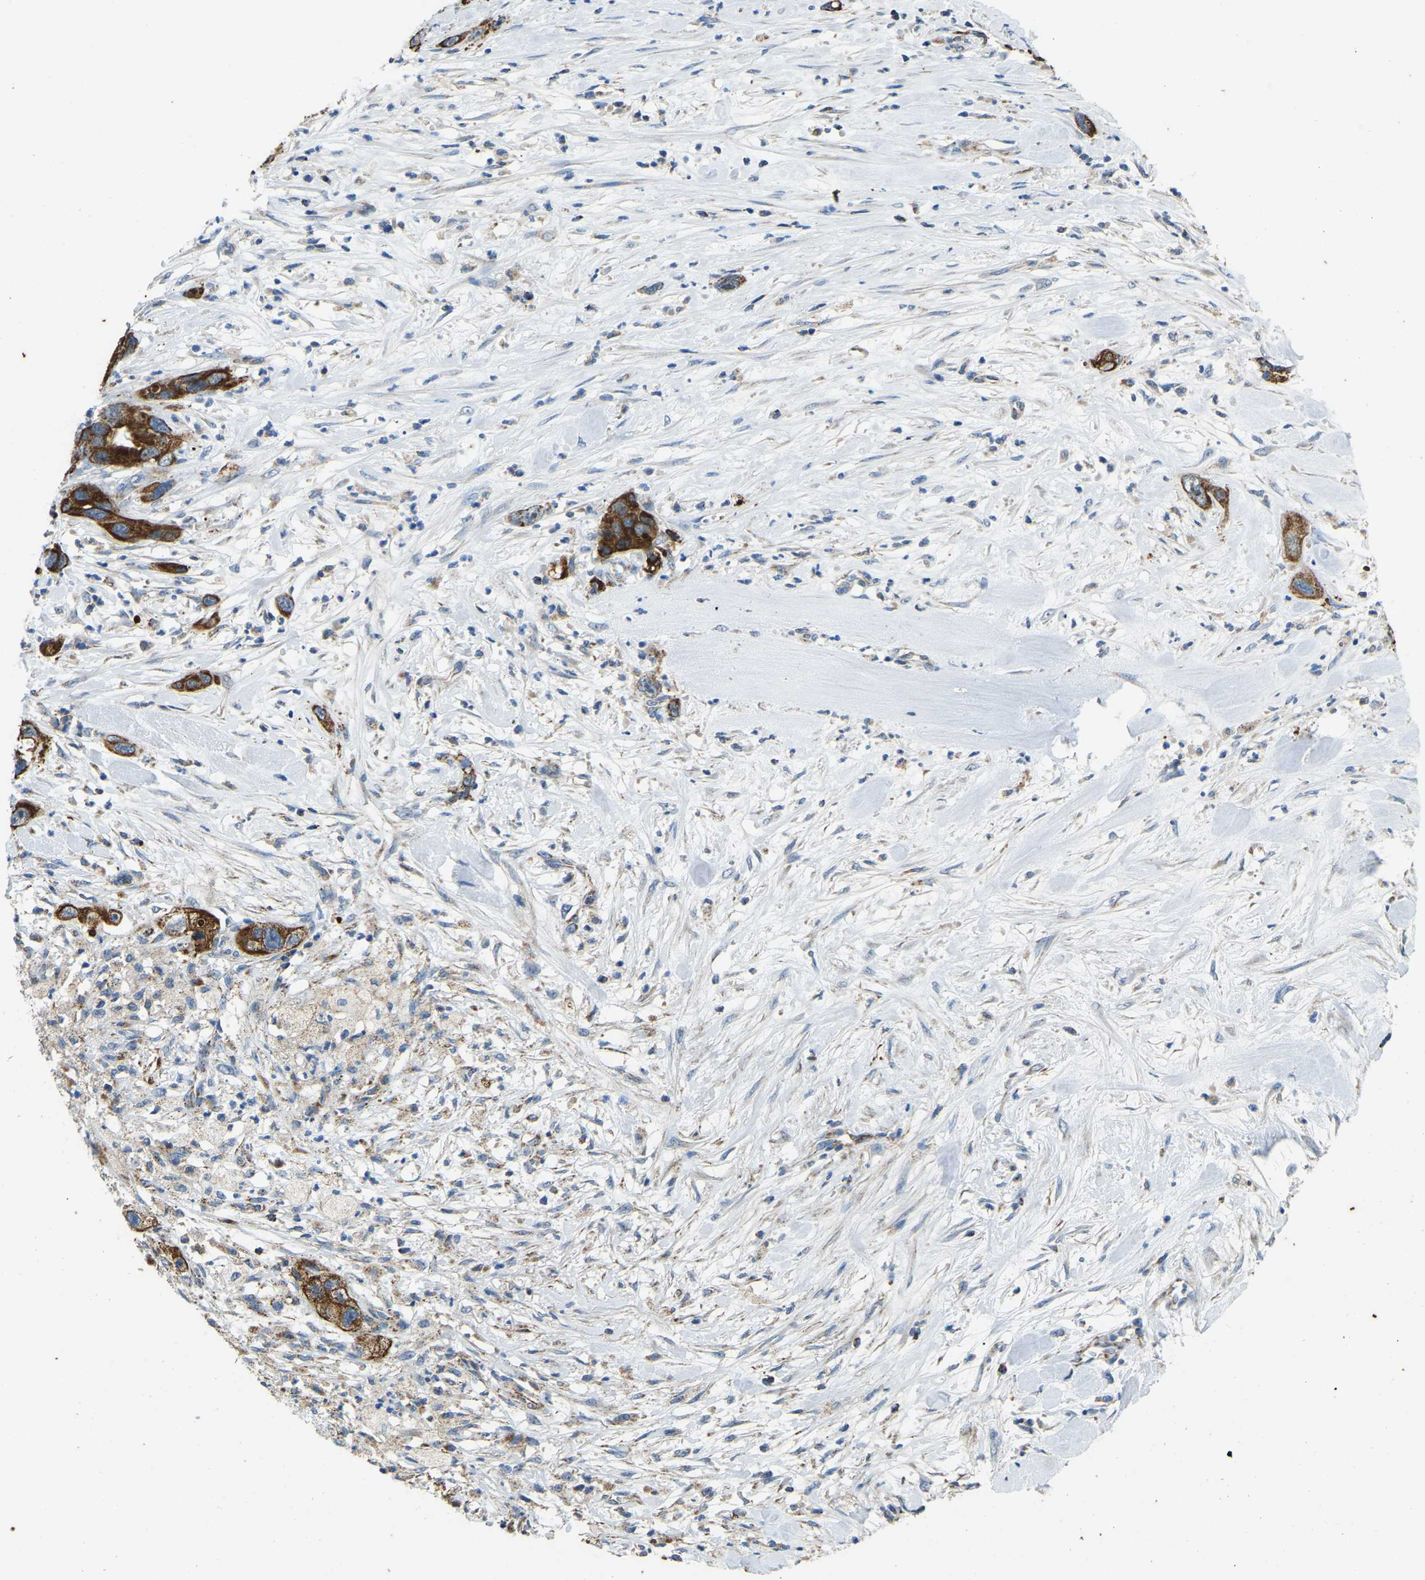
{"staining": {"intensity": "strong", "quantity": ">75%", "location": "cytoplasmic/membranous"}, "tissue": "pancreatic cancer", "cell_type": "Tumor cells", "image_type": "cancer", "snomed": [{"axis": "morphology", "description": "Adenocarcinoma, NOS"}, {"axis": "topography", "description": "Pancreas"}], "caption": "Pancreatic cancer (adenocarcinoma) stained with DAB IHC demonstrates high levels of strong cytoplasmic/membranous staining in about >75% of tumor cells.", "gene": "ZNF200", "patient": {"sex": "female", "age": 71}}